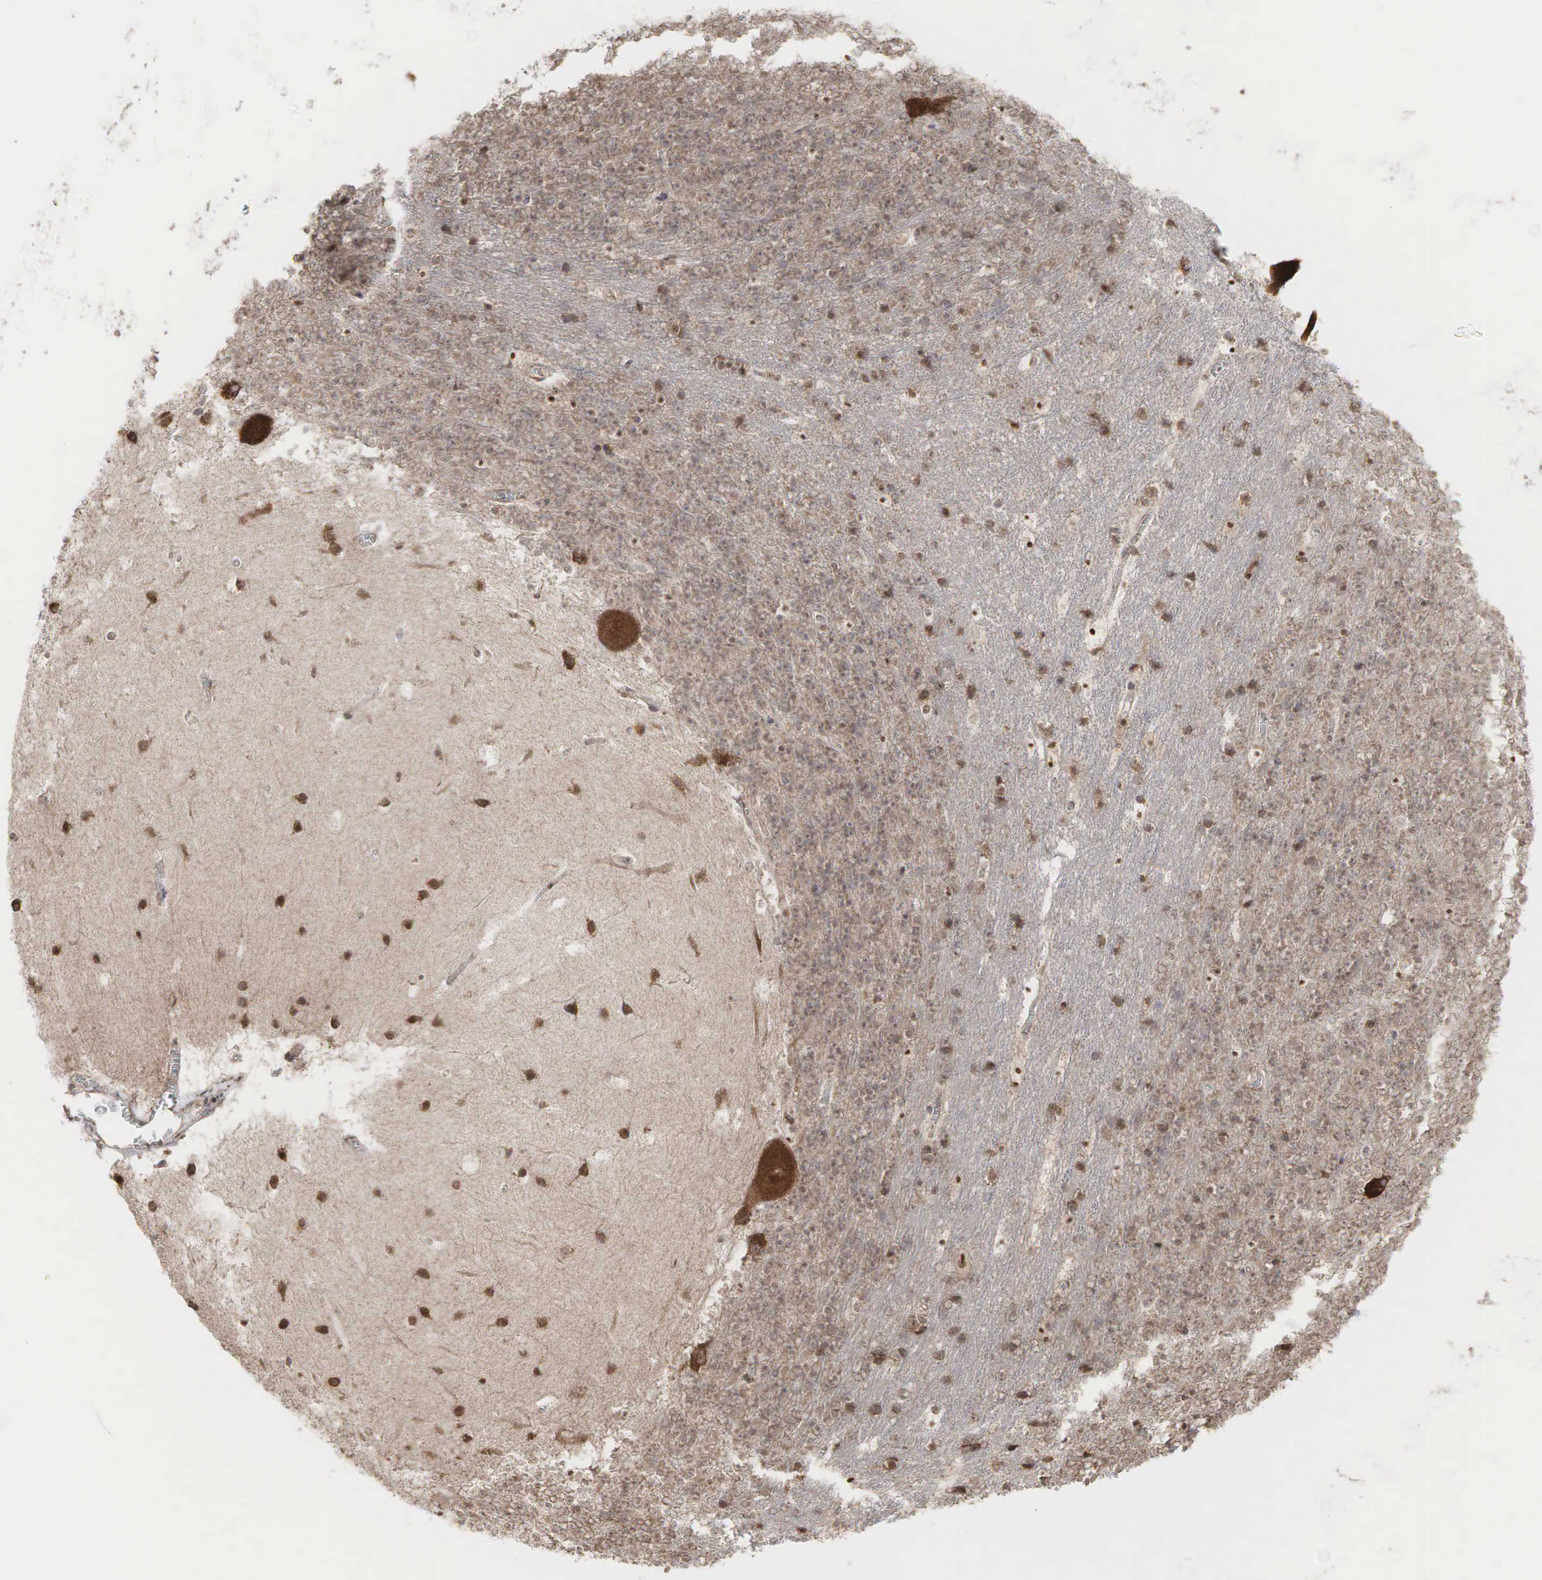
{"staining": {"intensity": "weak", "quantity": ">75%", "location": "cytoplasmic/membranous"}, "tissue": "cerebellum", "cell_type": "Cells in granular layer", "image_type": "normal", "snomed": [{"axis": "morphology", "description": "Normal tissue, NOS"}, {"axis": "topography", "description": "Cerebellum"}], "caption": "IHC (DAB) staining of unremarkable human cerebellum exhibits weak cytoplasmic/membranous protein staining in approximately >75% of cells in granular layer.", "gene": "PABPC5", "patient": {"sex": "male", "age": 45}}